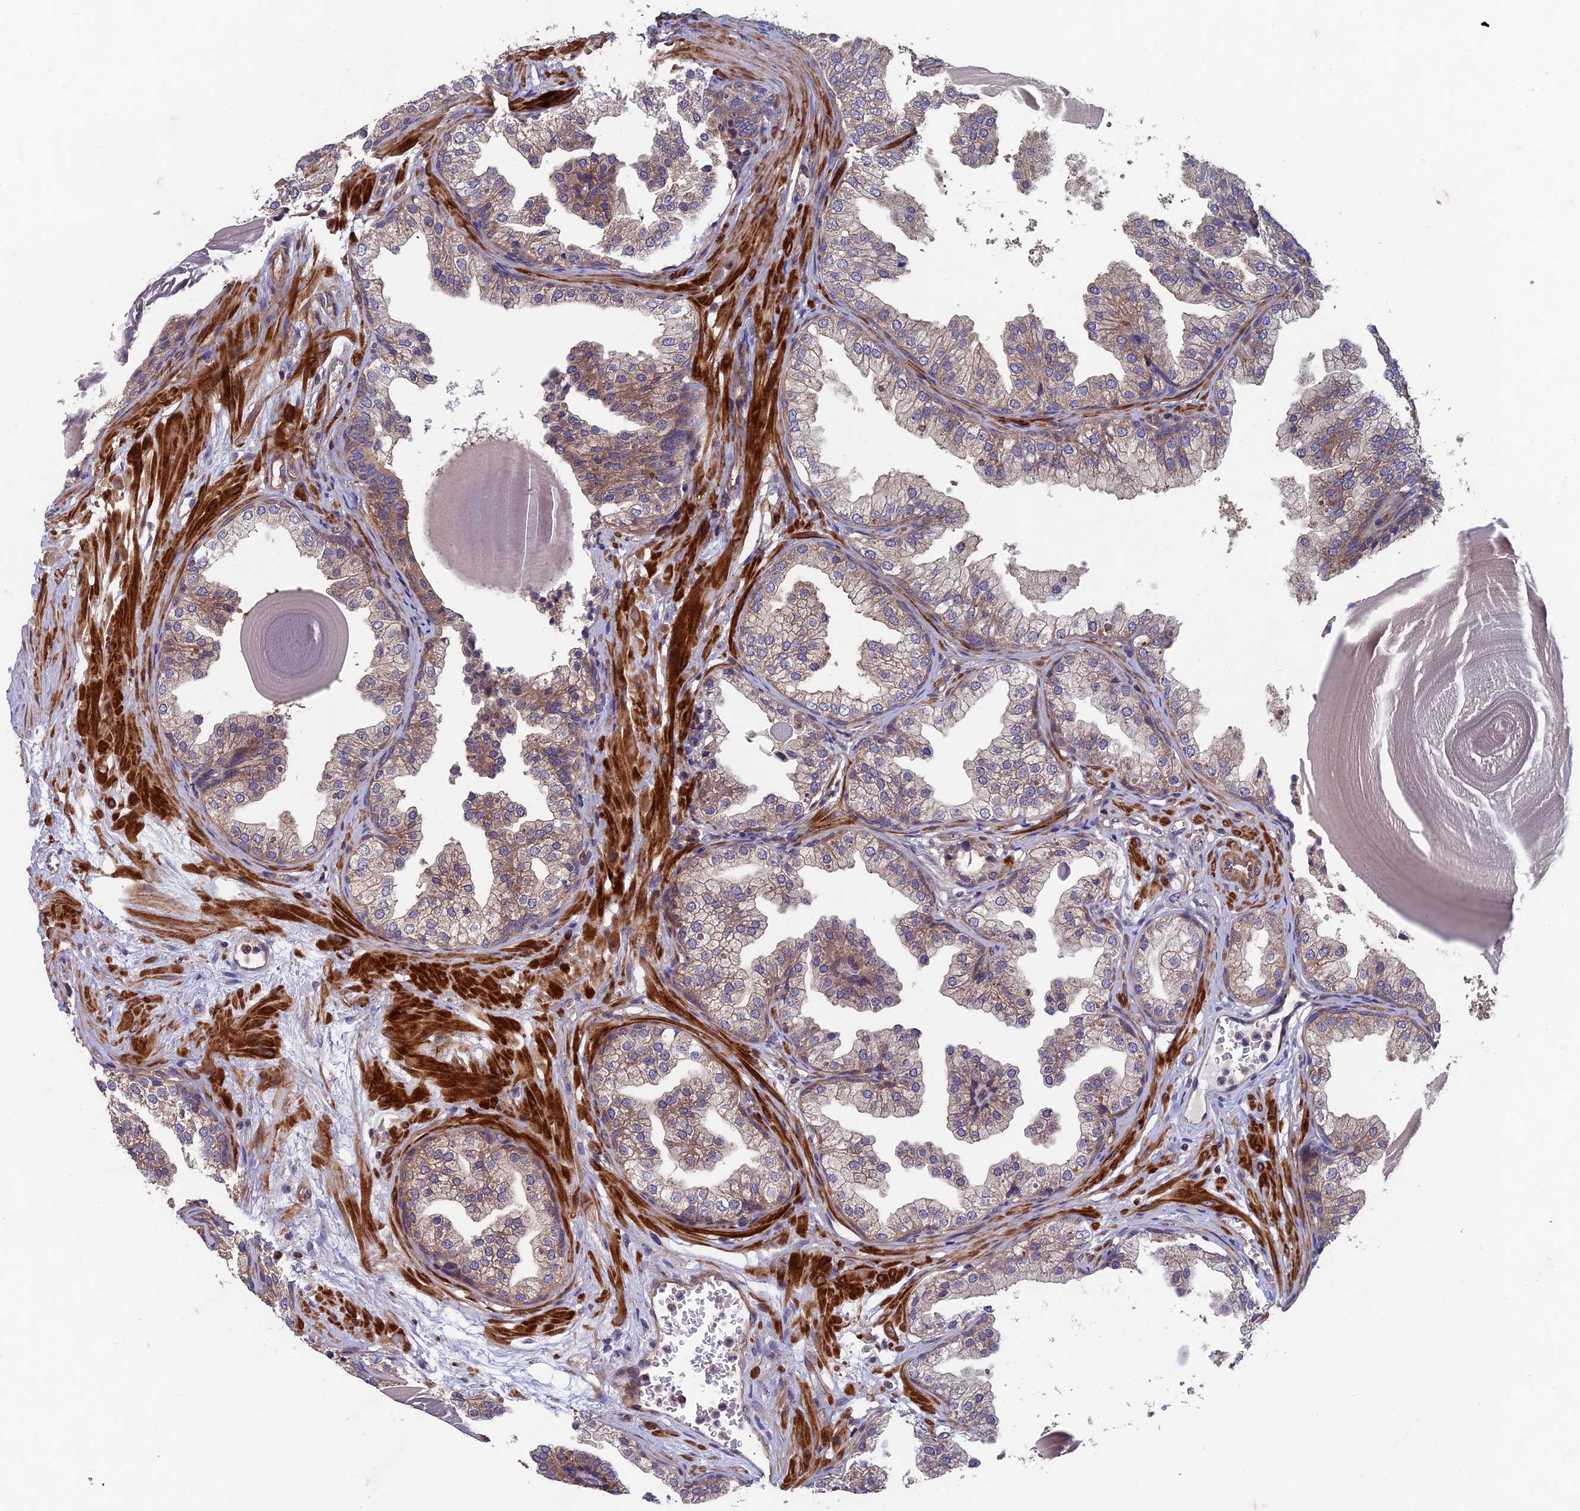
{"staining": {"intensity": "moderate", "quantity": "25%-75%", "location": "cytoplasmic/membranous"}, "tissue": "prostate", "cell_type": "Glandular cells", "image_type": "normal", "snomed": [{"axis": "morphology", "description": "Normal tissue, NOS"}, {"axis": "topography", "description": "Prostate"}], "caption": "This photomicrograph exhibits immunohistochemistry staining of benign human prostate, with medium moderate cytoplasmic/membranous positivity in about 25%-75% of glandular cells.", "gene": "NCAPG", "patient": {"sex": "male", "age": 48}}